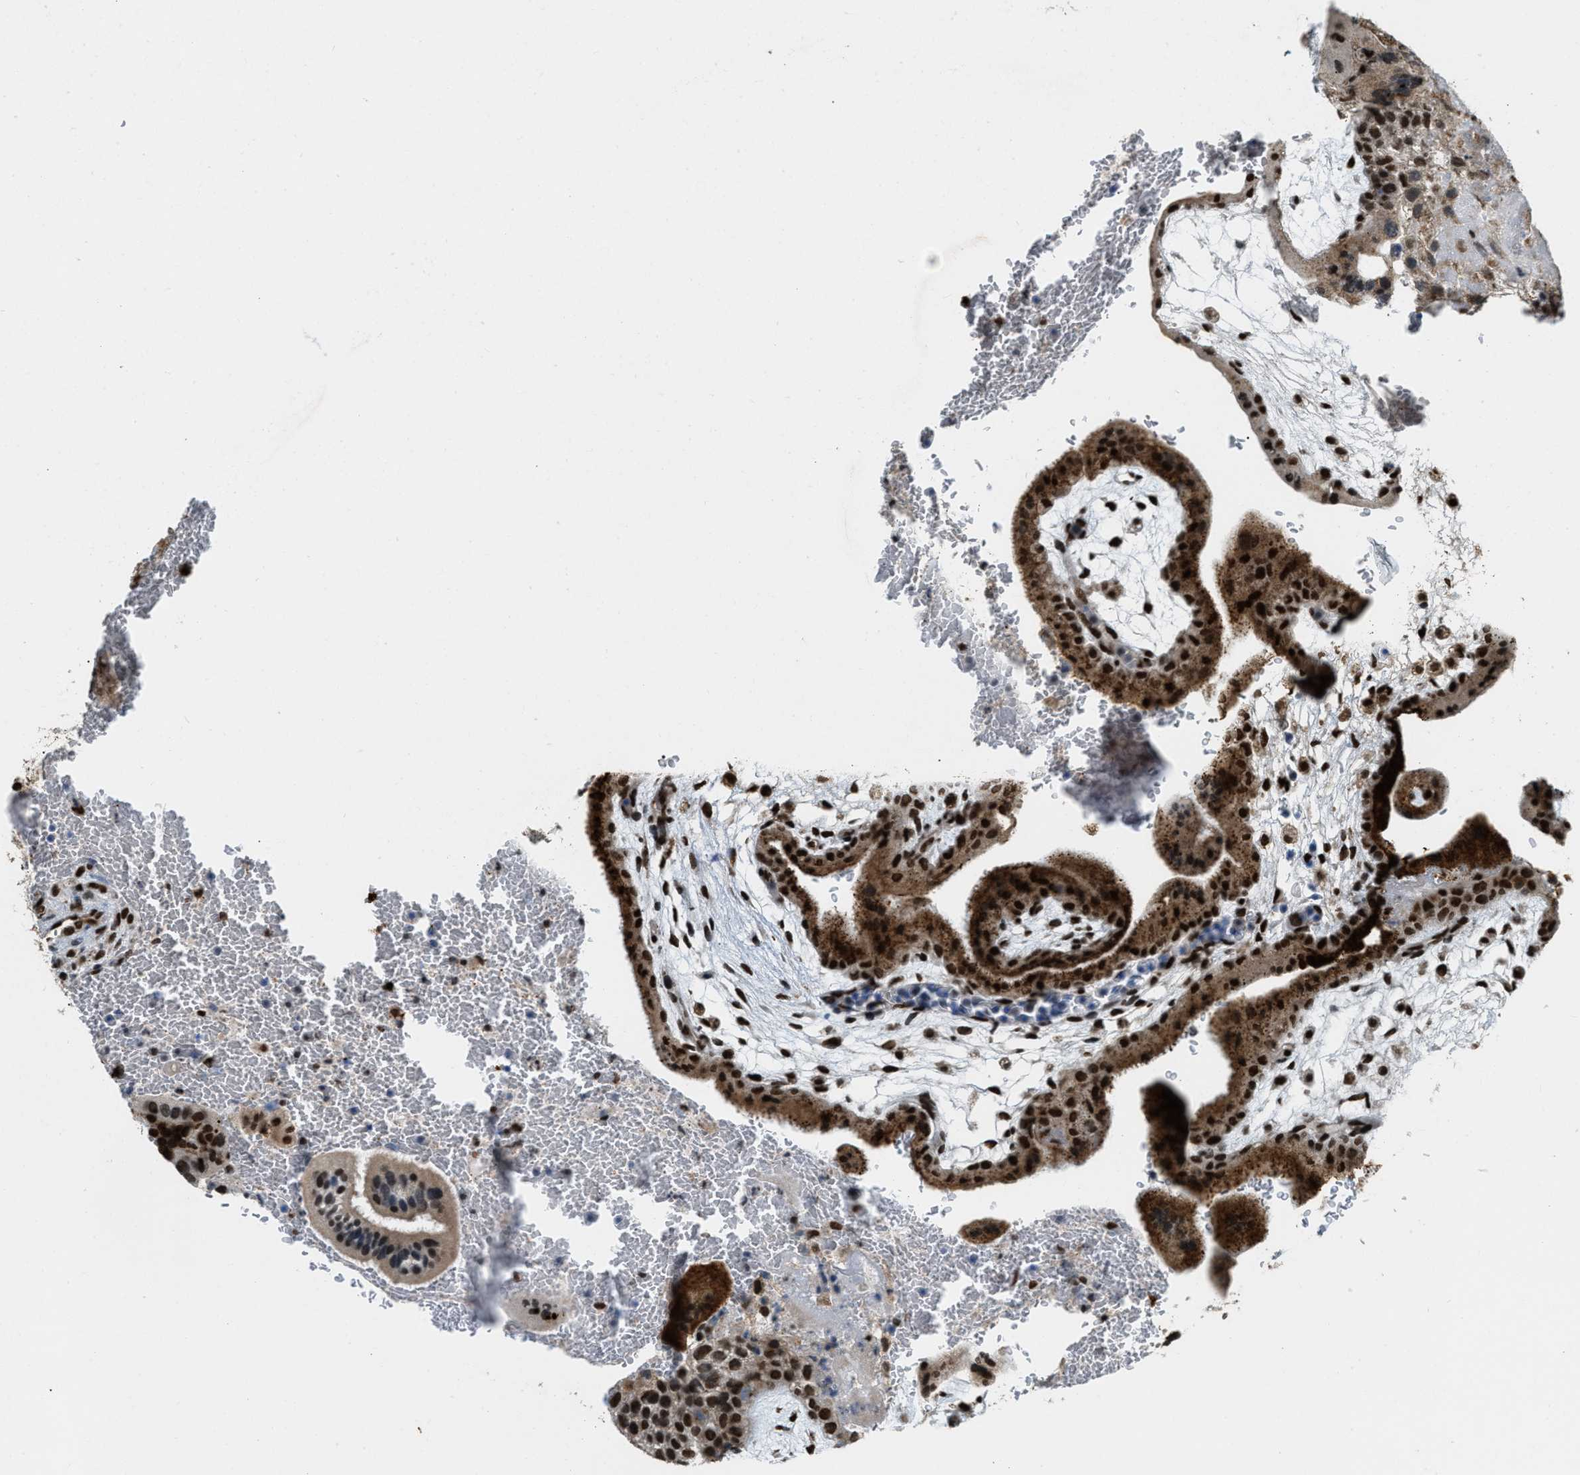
{"staining": {"intensity": "moderate", "quantity": ">75%", "location": "cytoplasmic/membranous,nuclear"}, "tissue": "placenta", "cell_type": "Decidual cells", "image_type": "normal", "snomed": [{"axis": "morphology", "description": "Normal tissue, NOS"}, {"axis": "topography", "description": "Placenta"}], "caption": "Protein staining shows moderate cytoplasmic/membranous,nuclear positivity in about >75% of decidual cells in unremarkable placenta. The protein is stained brown, and the nuclei are stained in blue (DAB (3,3'-diaminobenzidine) IHC with brightfield microscopy, high magnification).", "gene": "NUMA1", "patient": {"sex": "female", "age": 35}}